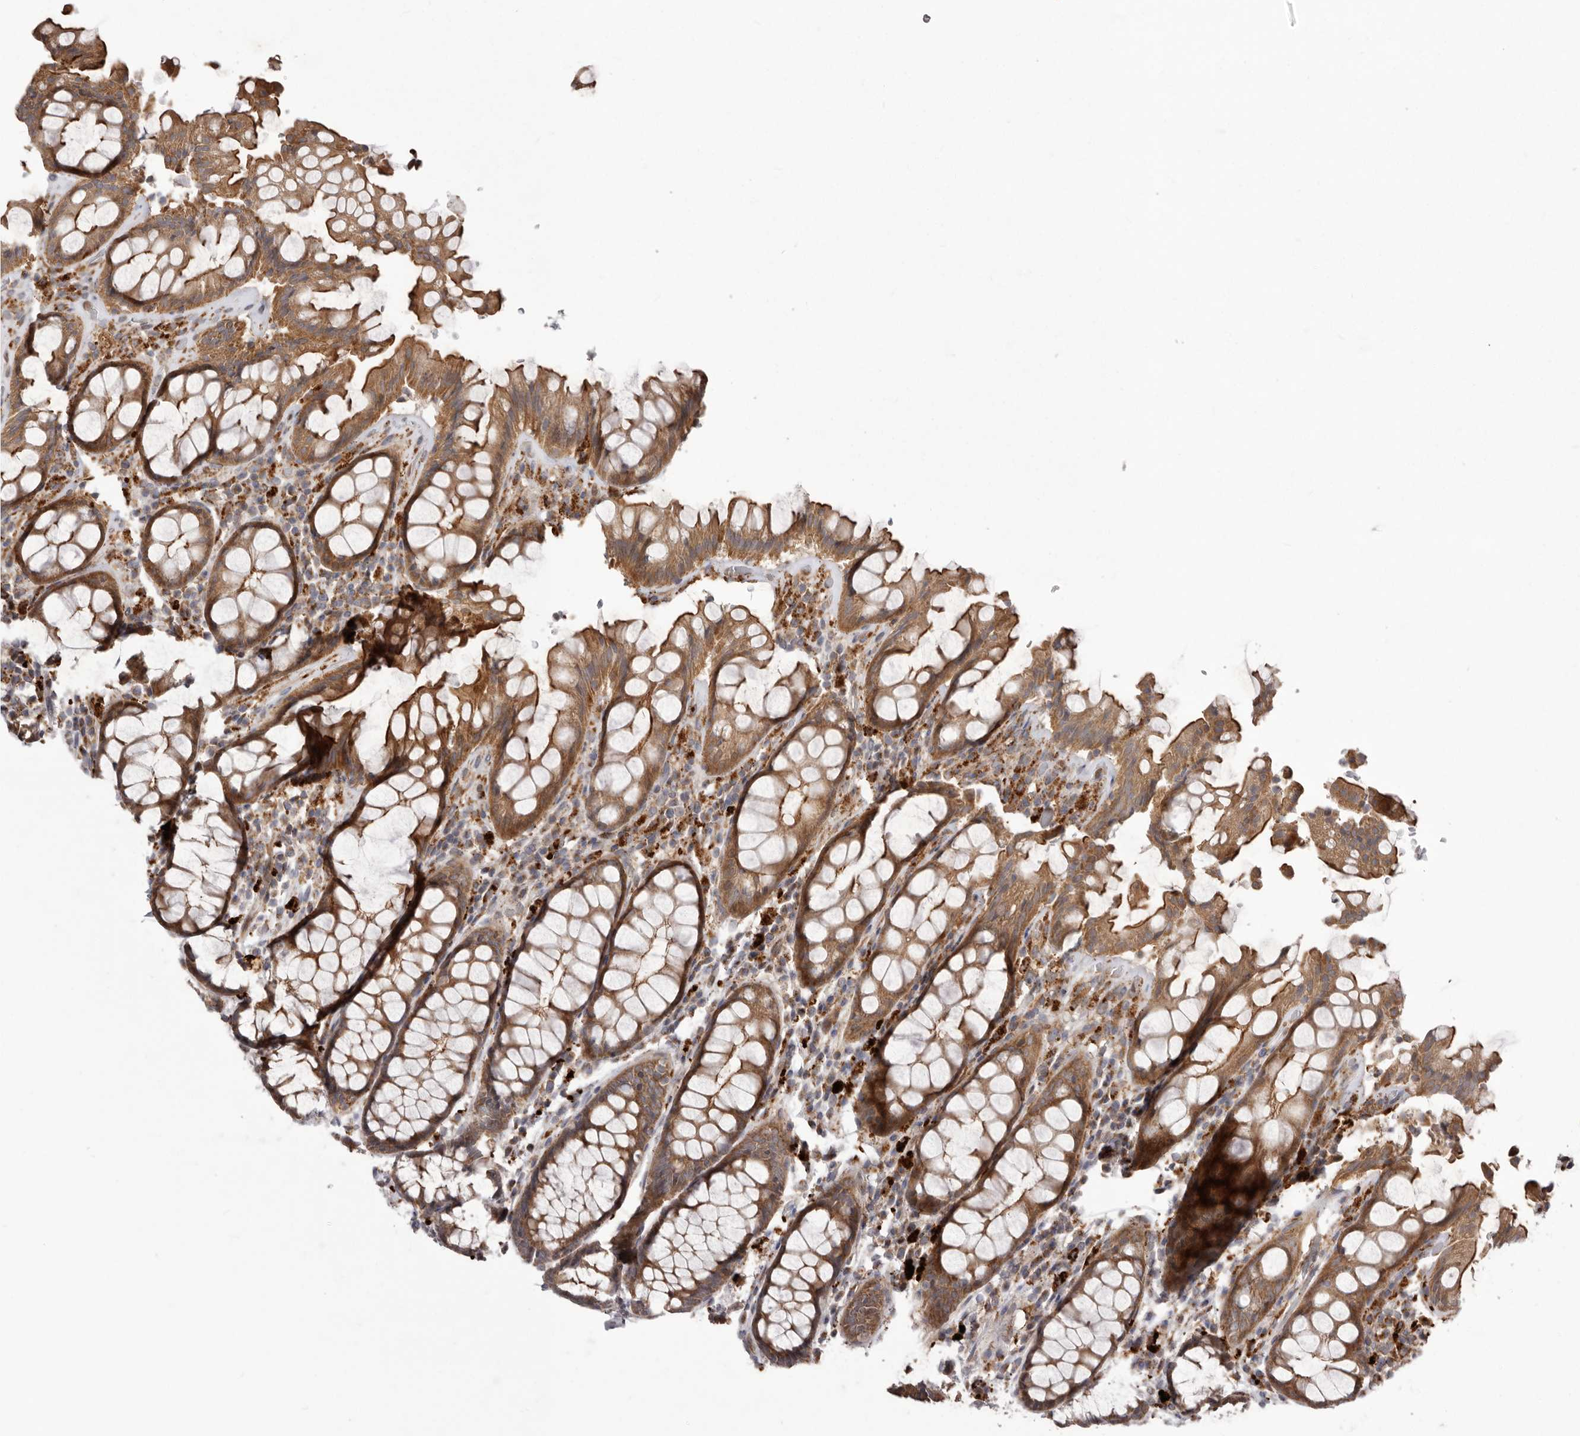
{"staining": {"intensity": "strong", "quantity": ">75%", "location": "cytoplasmic/membranous"}, "tissue": "rectum", "cell_type": "Glandular cells", "image_type": "normal", "snomed": [{"axis": "morphology", "description": "Normal tissue, NOS"}, {"axis": "topography", "description": "Rectum"}], "caption": "Rectum stained for a protein displays strong cytoplasmic/membranous positivity in glandular cells. Immunohistochemistry stains the protein of interest in brown and the nuclei are stained blue.", "gene": "NUP43", "patient": {"sex": "male", "age": 64}}